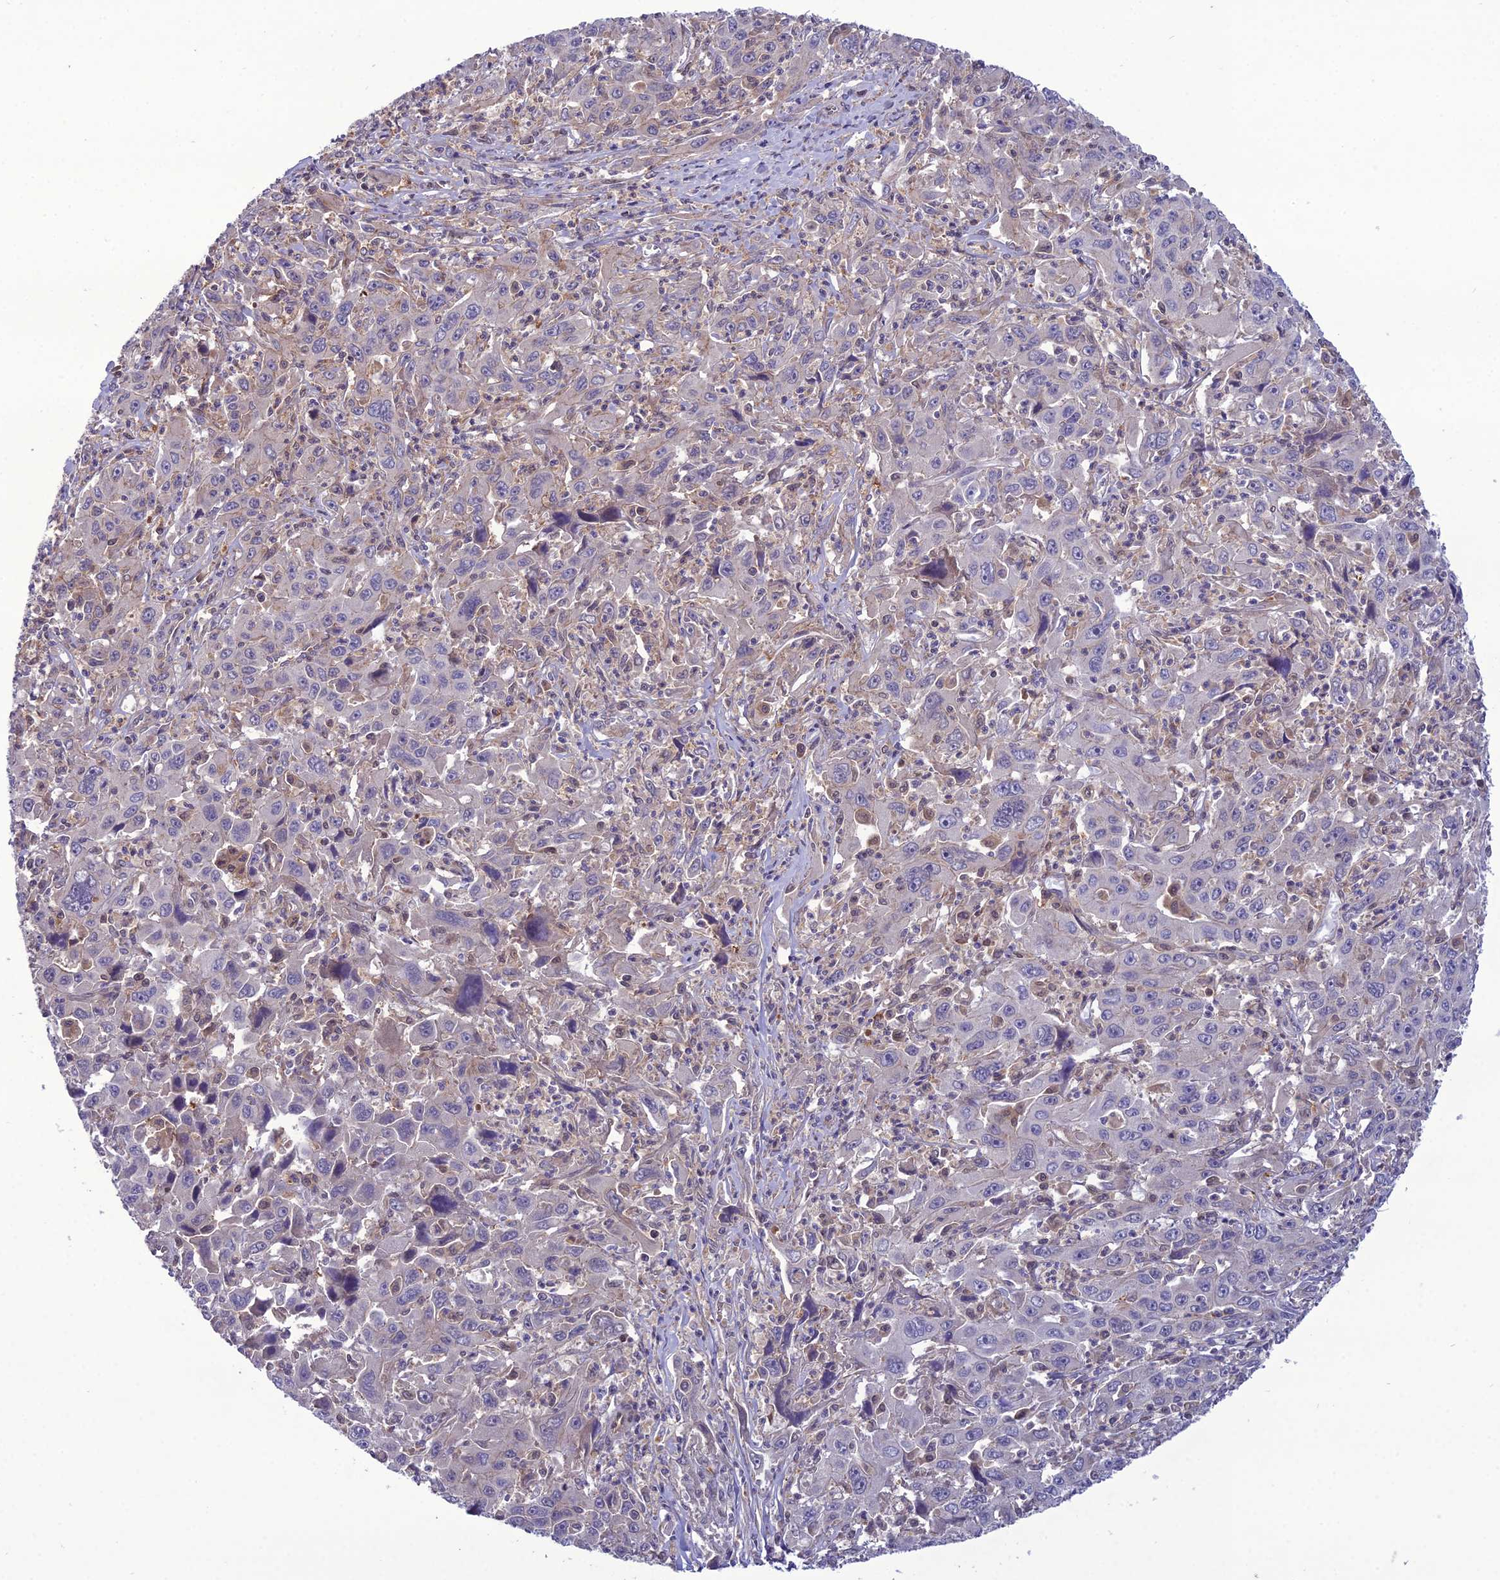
{"staining": {"intensity": "negative", "quantity": "none", "location": "none"}, "tissue": "liver cancer", "cell_type": "Tumor cells", "image_type": "cancer", "snomed": [{"axis": "morphology", "description": "Carcinoma, Hepatocellular, NOS"}, {"axis": "topography", "description": "Liver"}], "caption": "Tumor cells are negative for protein expression in human liver cancer (hepatocellular carcinoma).", "gene": "GDF6", "patient": {"sex": "male", "age": 63}}